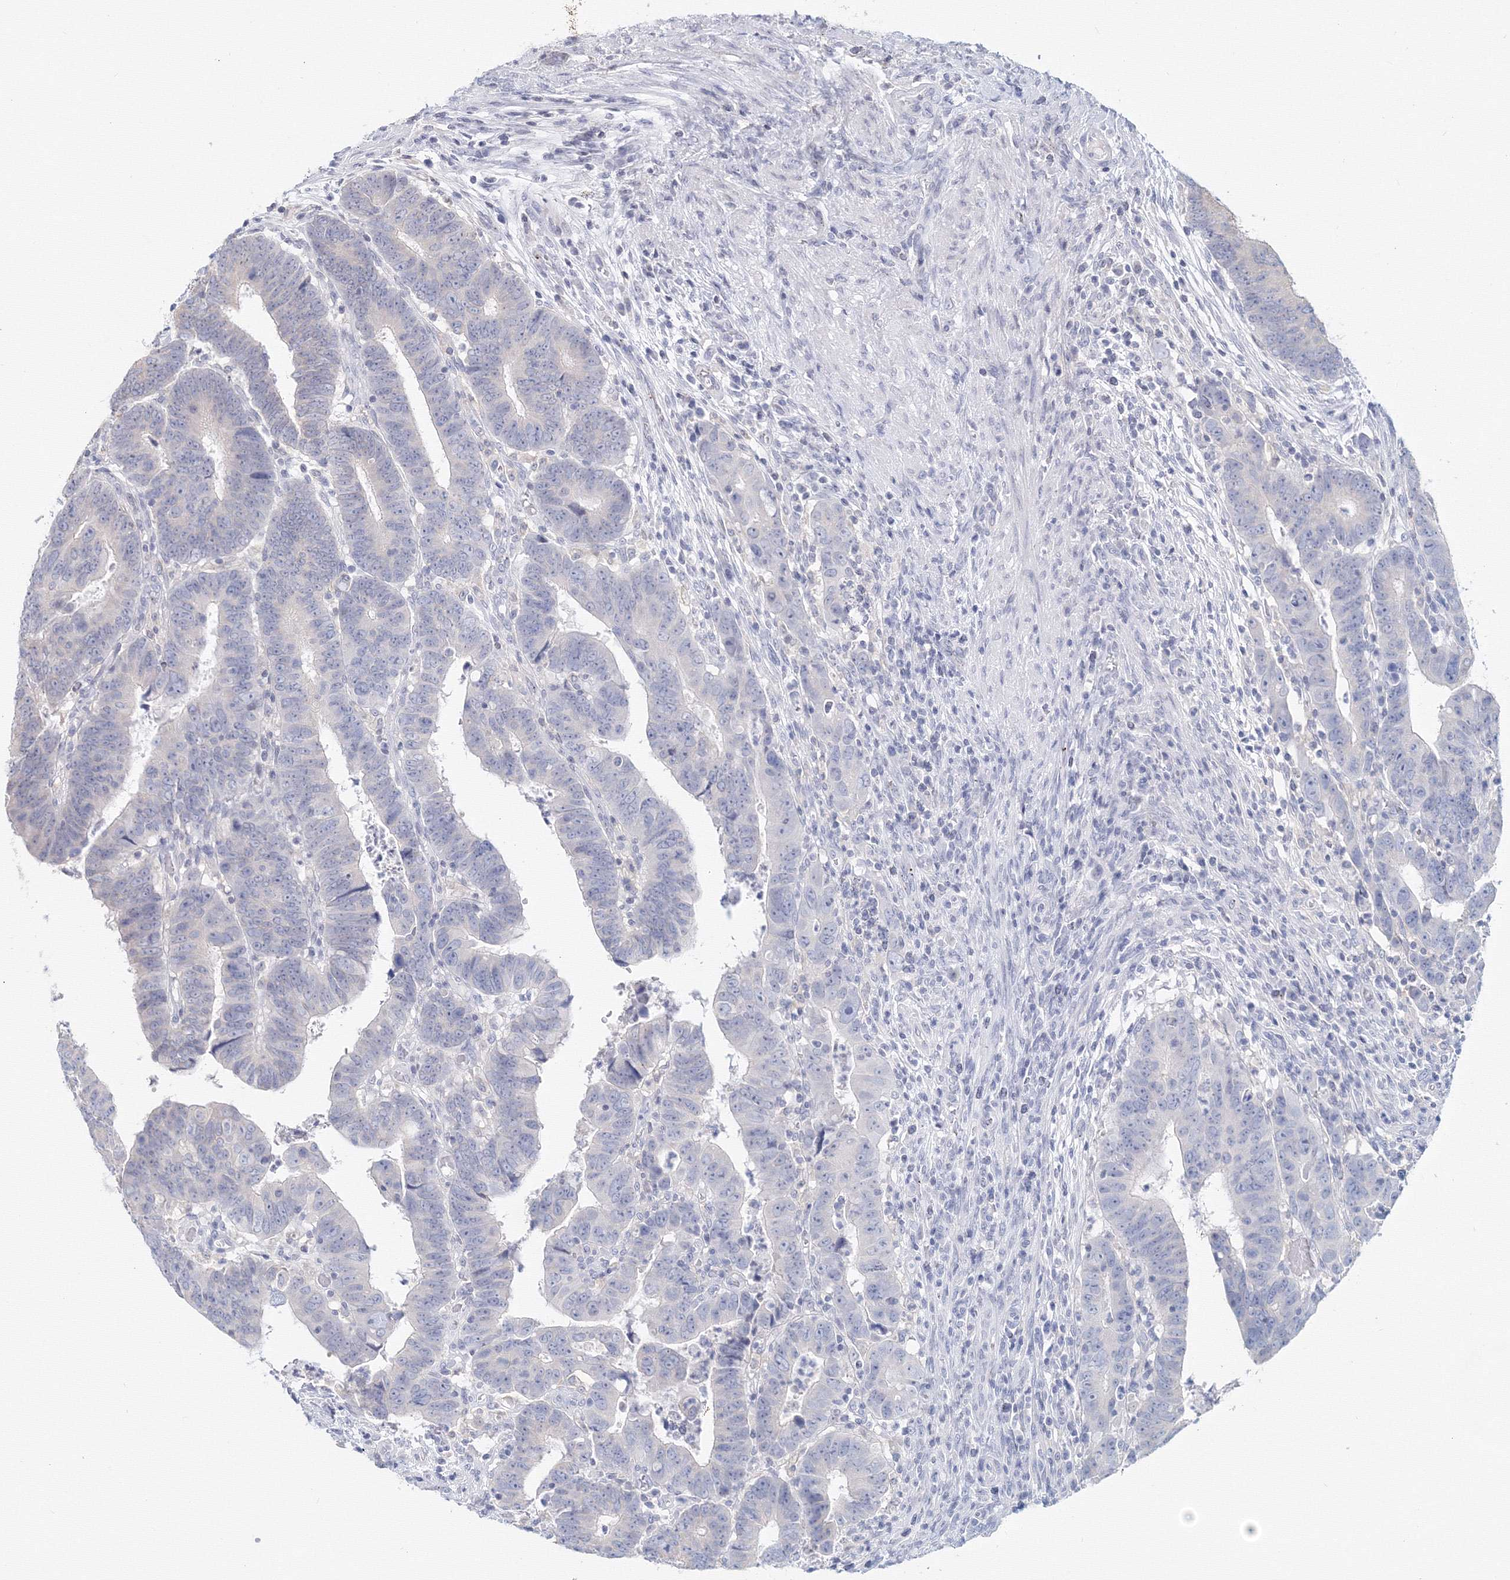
{"staining": {"intensity": "negative", "quantity": "none", "location": "none"}, "tissue": "colorectal cancer", "cell_type": "Tumor cells", "image_type": "cancer", "snomed": [{"axis": "morphology", "description": "Normal tissue, NOS"}, {"axis": "morphology", "description": "Adenocarcinoma, NOS"}, {"axis": "topography", "description": "Rectum"}], "caption": "Protein analysis of colorectal cancer reveals no significant positivity in tumor cells.", "gene": "SLC7A7", "patient": {"sex": "female", "age": 65}}